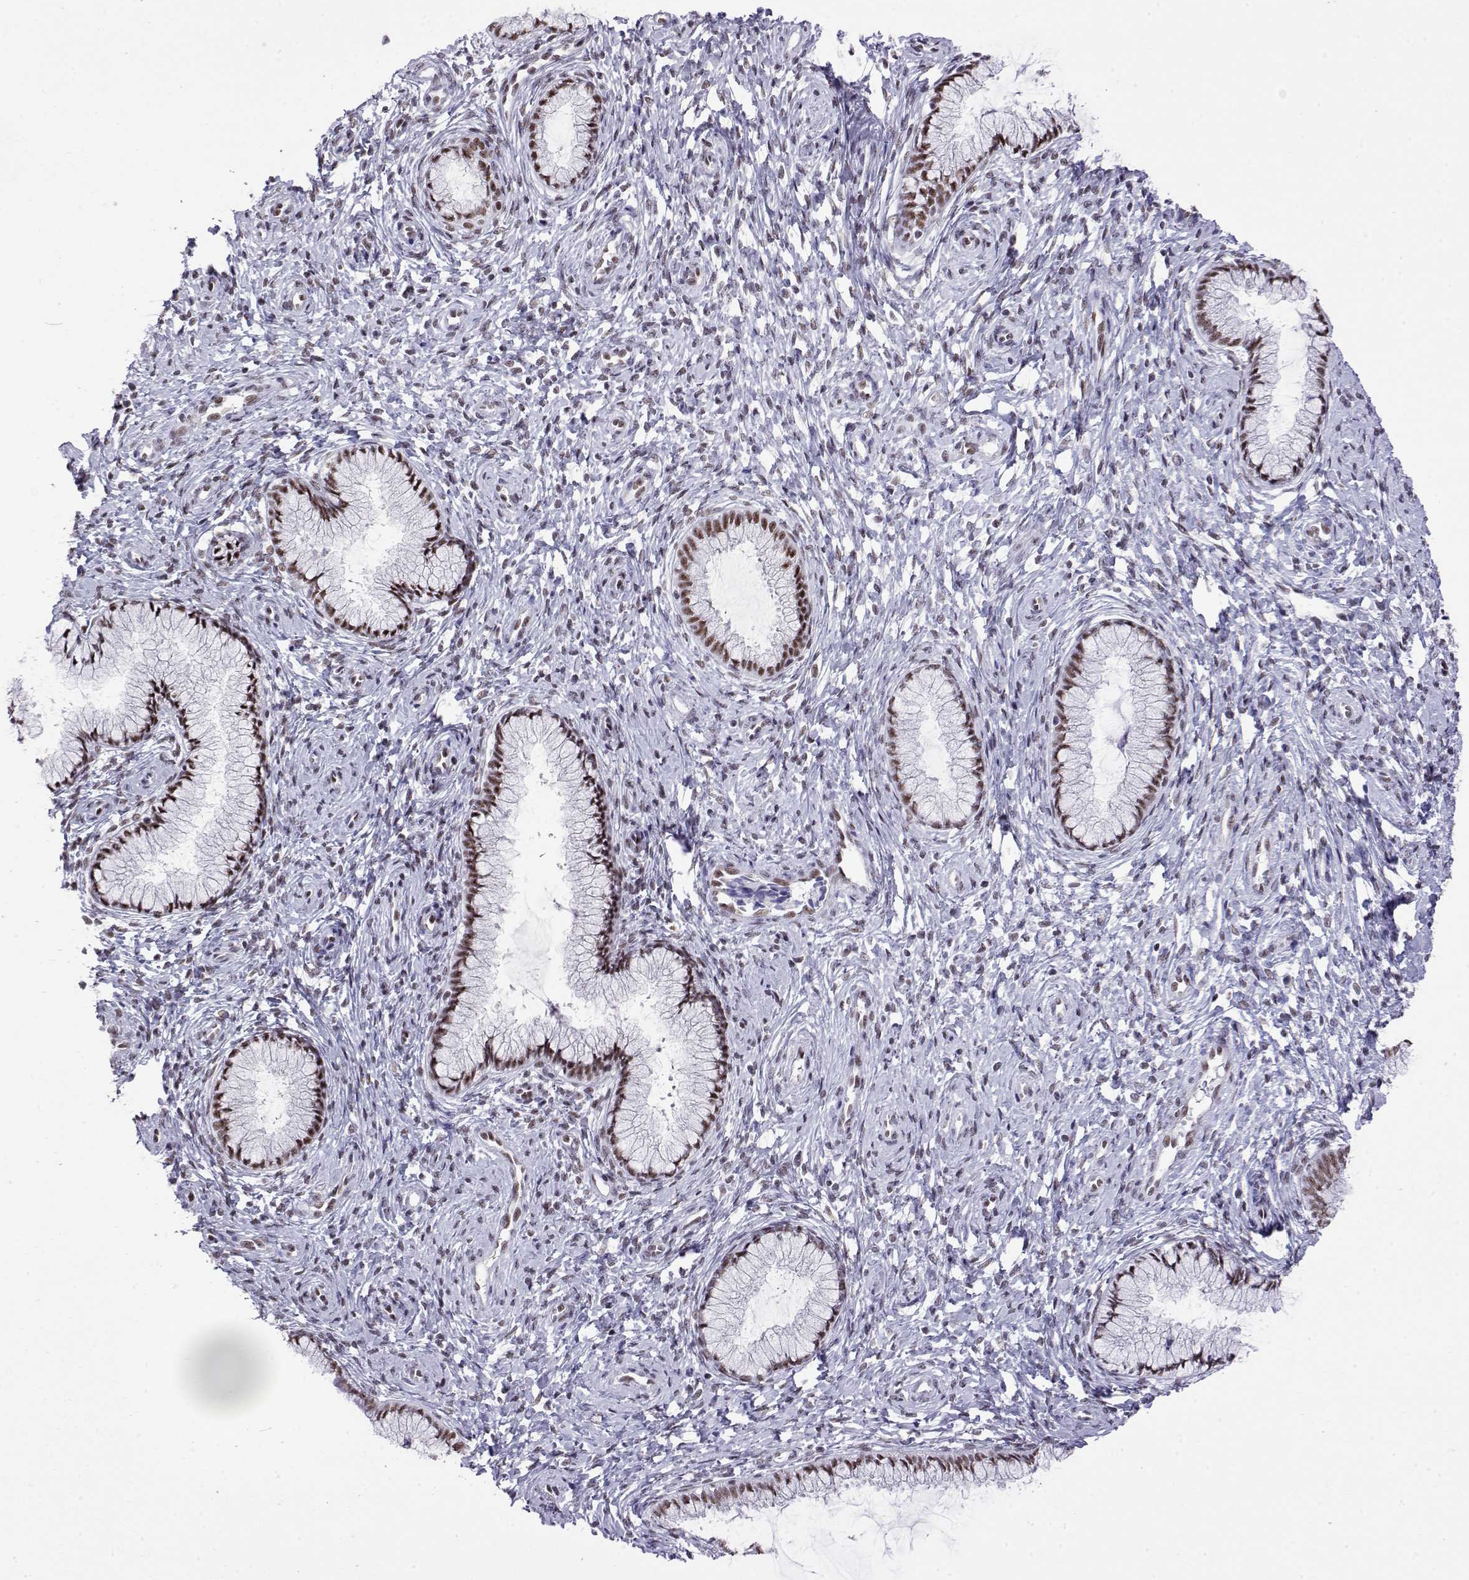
{"staining": {"intensity": "moderate", "quantity": ">75%", "location": "nuclear"}, "tissue": "cervix", "cell_type": "Glandular cells", "image_type": "normal", "snomed": [{"axis": "morphology", "description": "Normal tissue, NOS"}, {"axis": "topography", "description": "Cervix"}], "caption": "Immunohistochemistry histopathology image of normal cervix: cervix stained using IHC demonstrates medium levels of moderate protein expression localized specifically in the nuclear of glandular cells, appearing as a nuclear brown color.", "gene": "POLDIP3", "patient": {"sex": "female", "age": 37}}